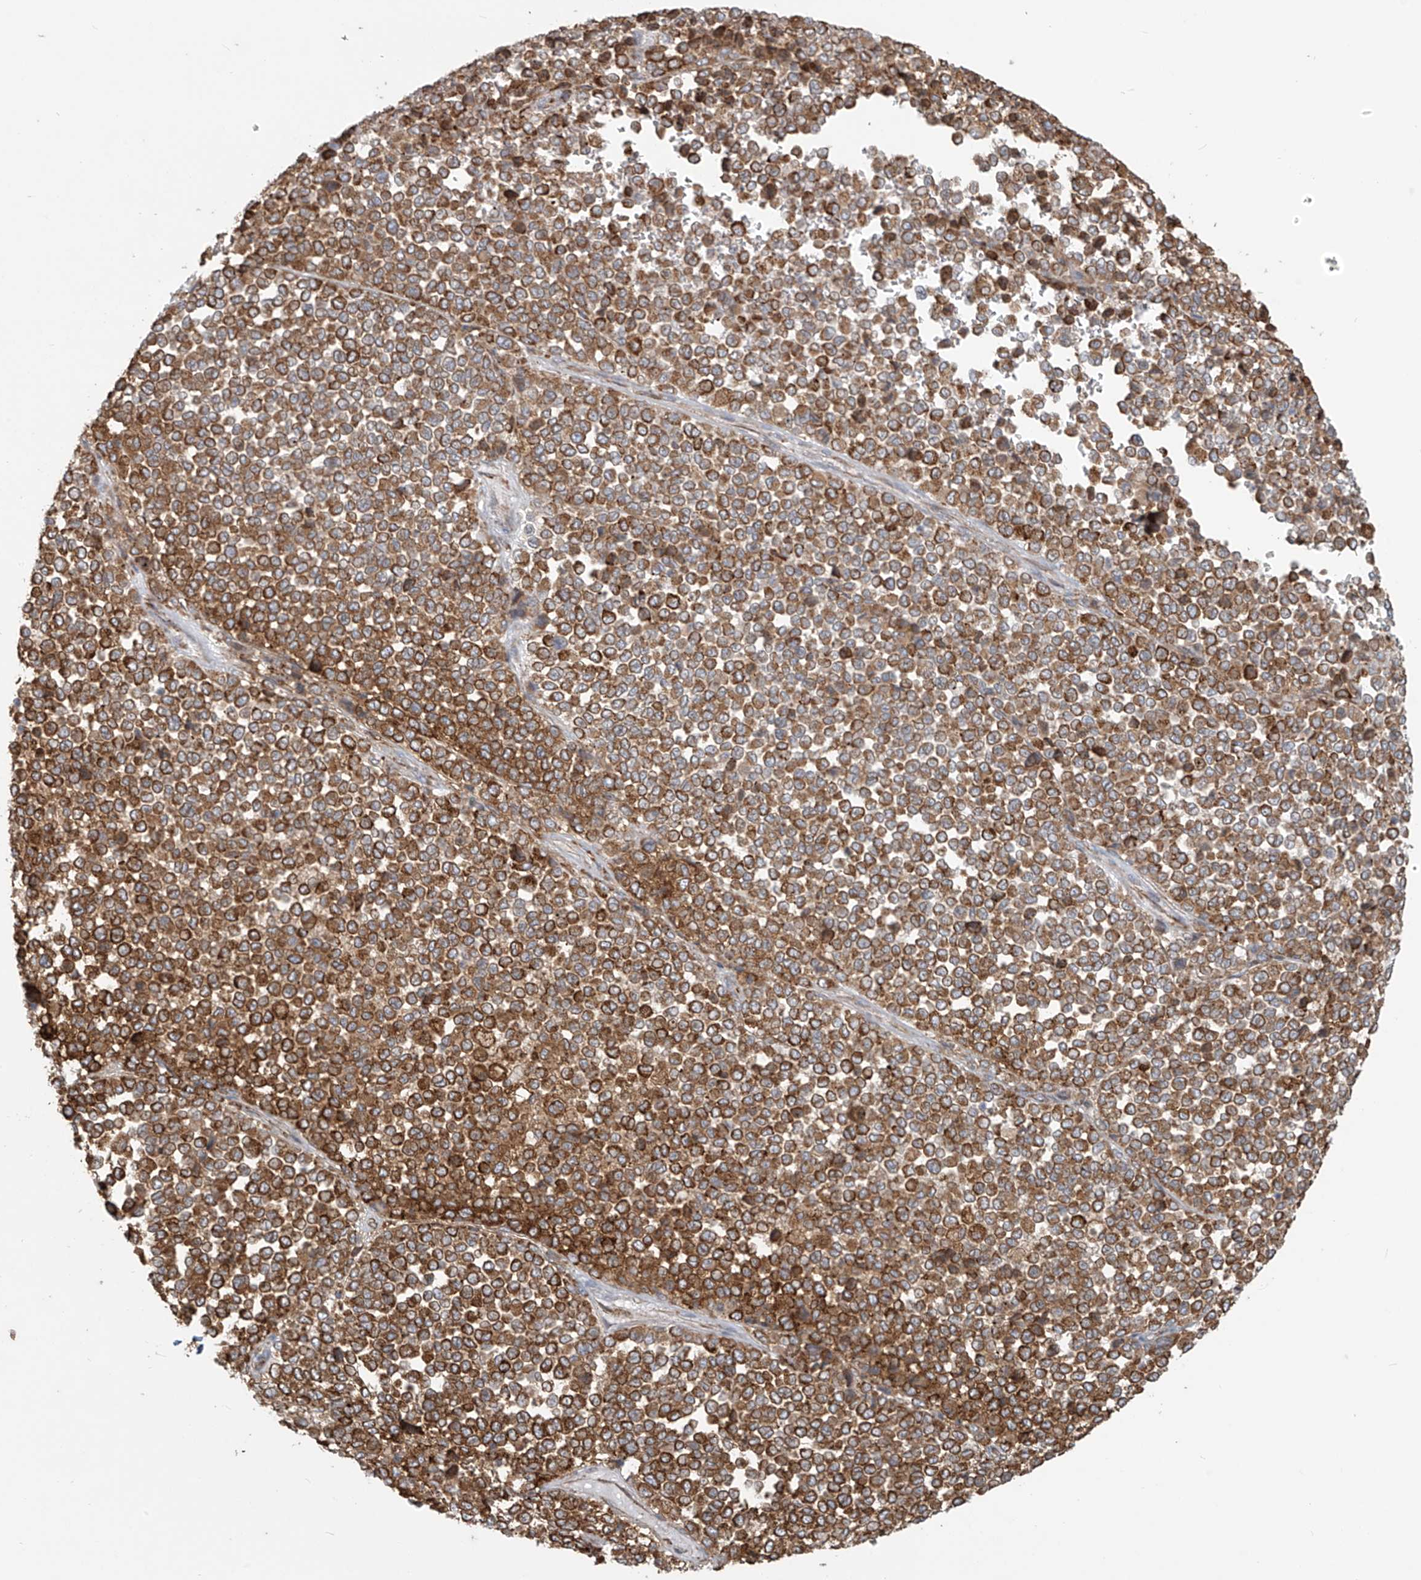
{"staining": {"intensity": "strong", "quantity": ">75%", "location": "cytoplasmic/membranous"}, "tissue": "melanoma", "cell_type": "Tumor cells", "image_type": "cancer", "snomed": [{"axis": "morphology", "description": "Malignant melanoma, Metastatic site"}, {"axis": "topography", "description": "Pancreas"}], "caption": "IHC of human melanoma reveals high levels of strong cytoplasmic/membranous staining in about >75% of tumor cells. (IHC, brightfield microscopy, high magnification).", "gene": "KATNIP", "patient": {"sex": "female", "age": 30}}